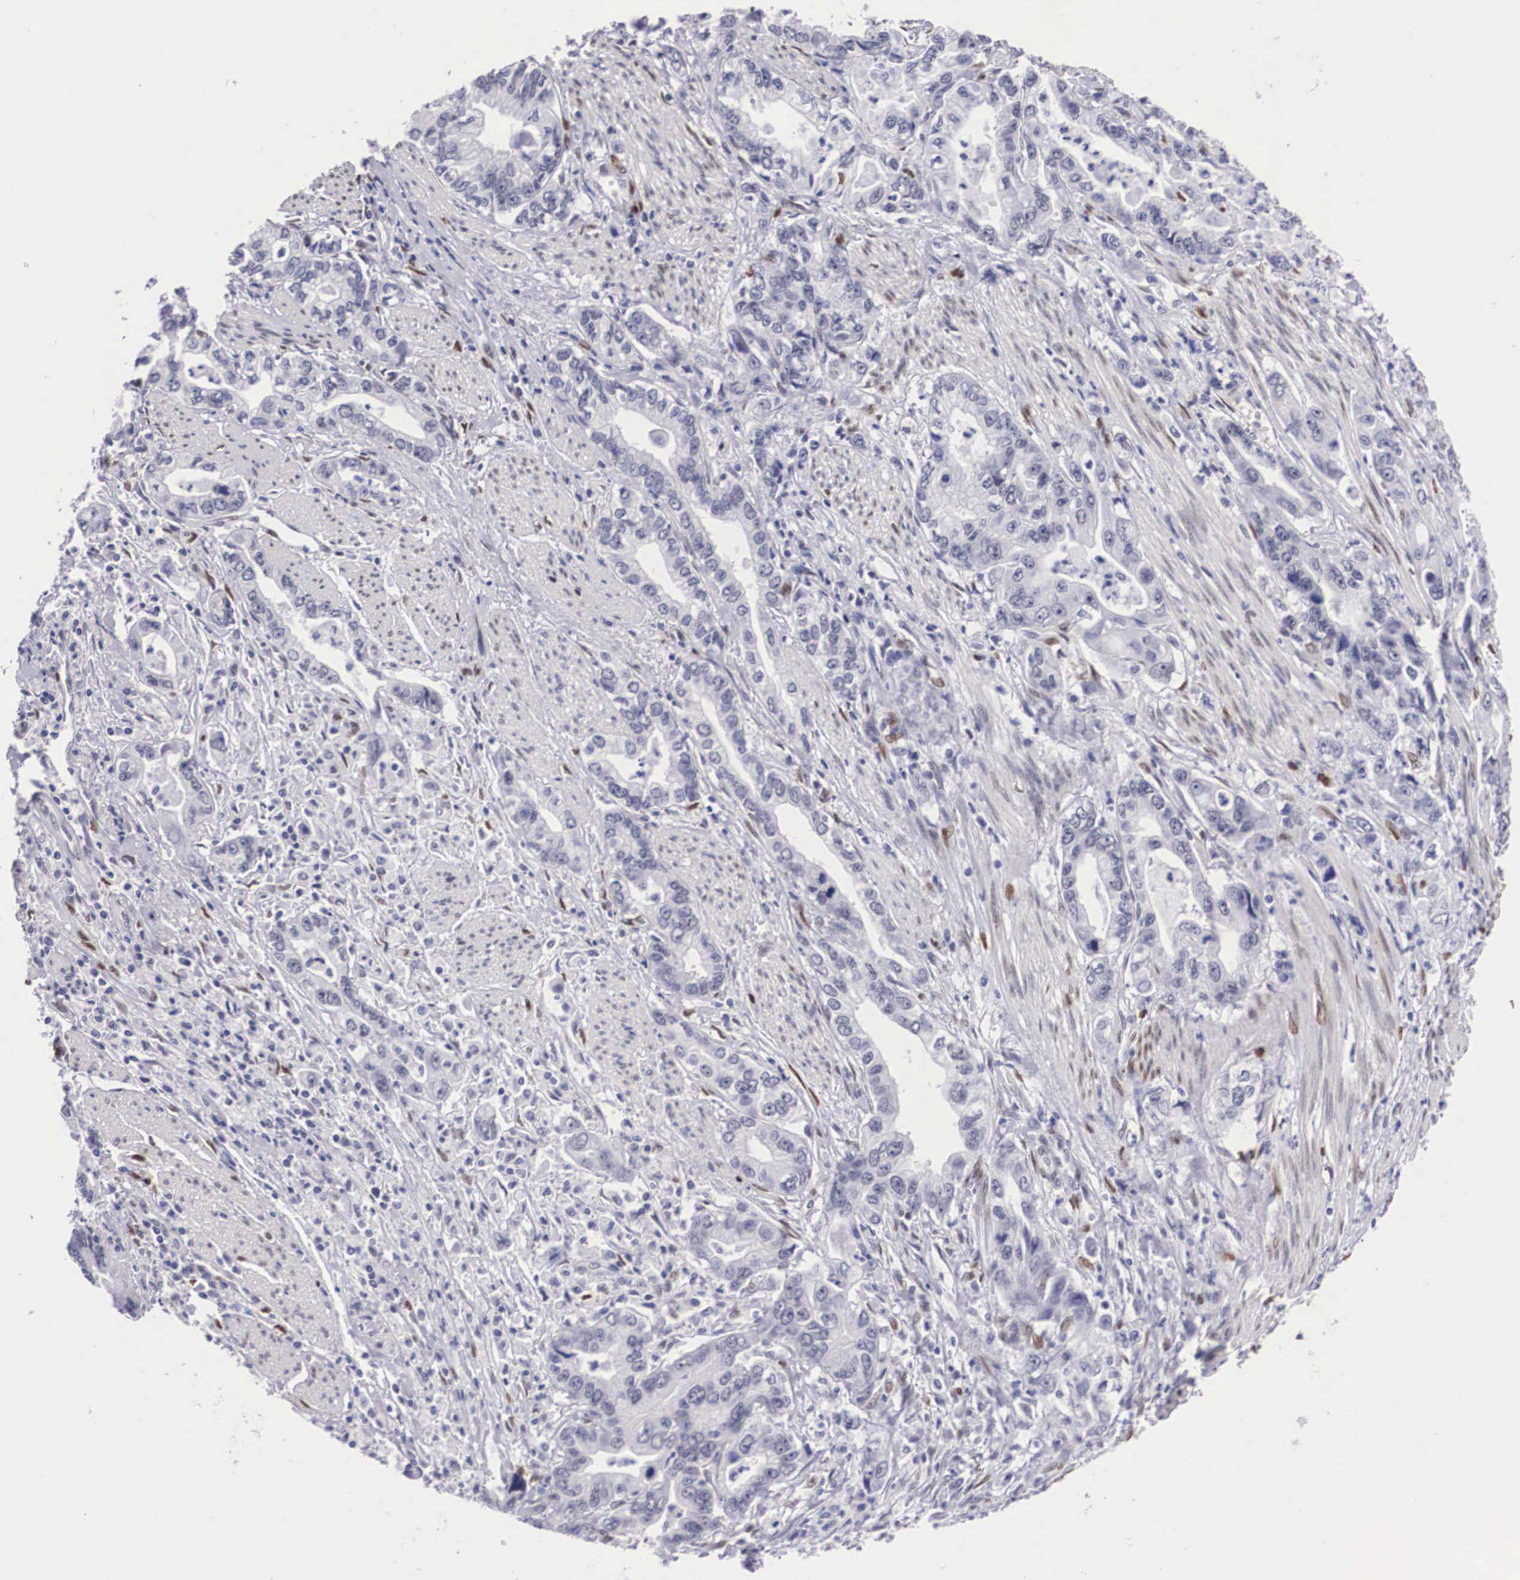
{"staining": {"intensity": "moderate", "quantity": "<25%", "location": "nuclear"}, "tissue": "stomach cancer", "cell_type": "Tumor cells", "image_type": "cancer", "snomed": [{"axis": "morphology", "description": "Adenocarcinoma, NOS"}, {"axis": "topography", "description": "Pancreas"}, {"axis": "topography", "description": "Stomach, upper"}], "caption": "This photomicrograph demonstrates stomach cancer stained with immunohistochemistry to label a protein in brown. The nuclear of tumor cells show moderate positivity for the protein. Nuclei are counter-stained blue.", "gene": "KHDRBS3", "patient": {"sex": "male", "age": 77}}